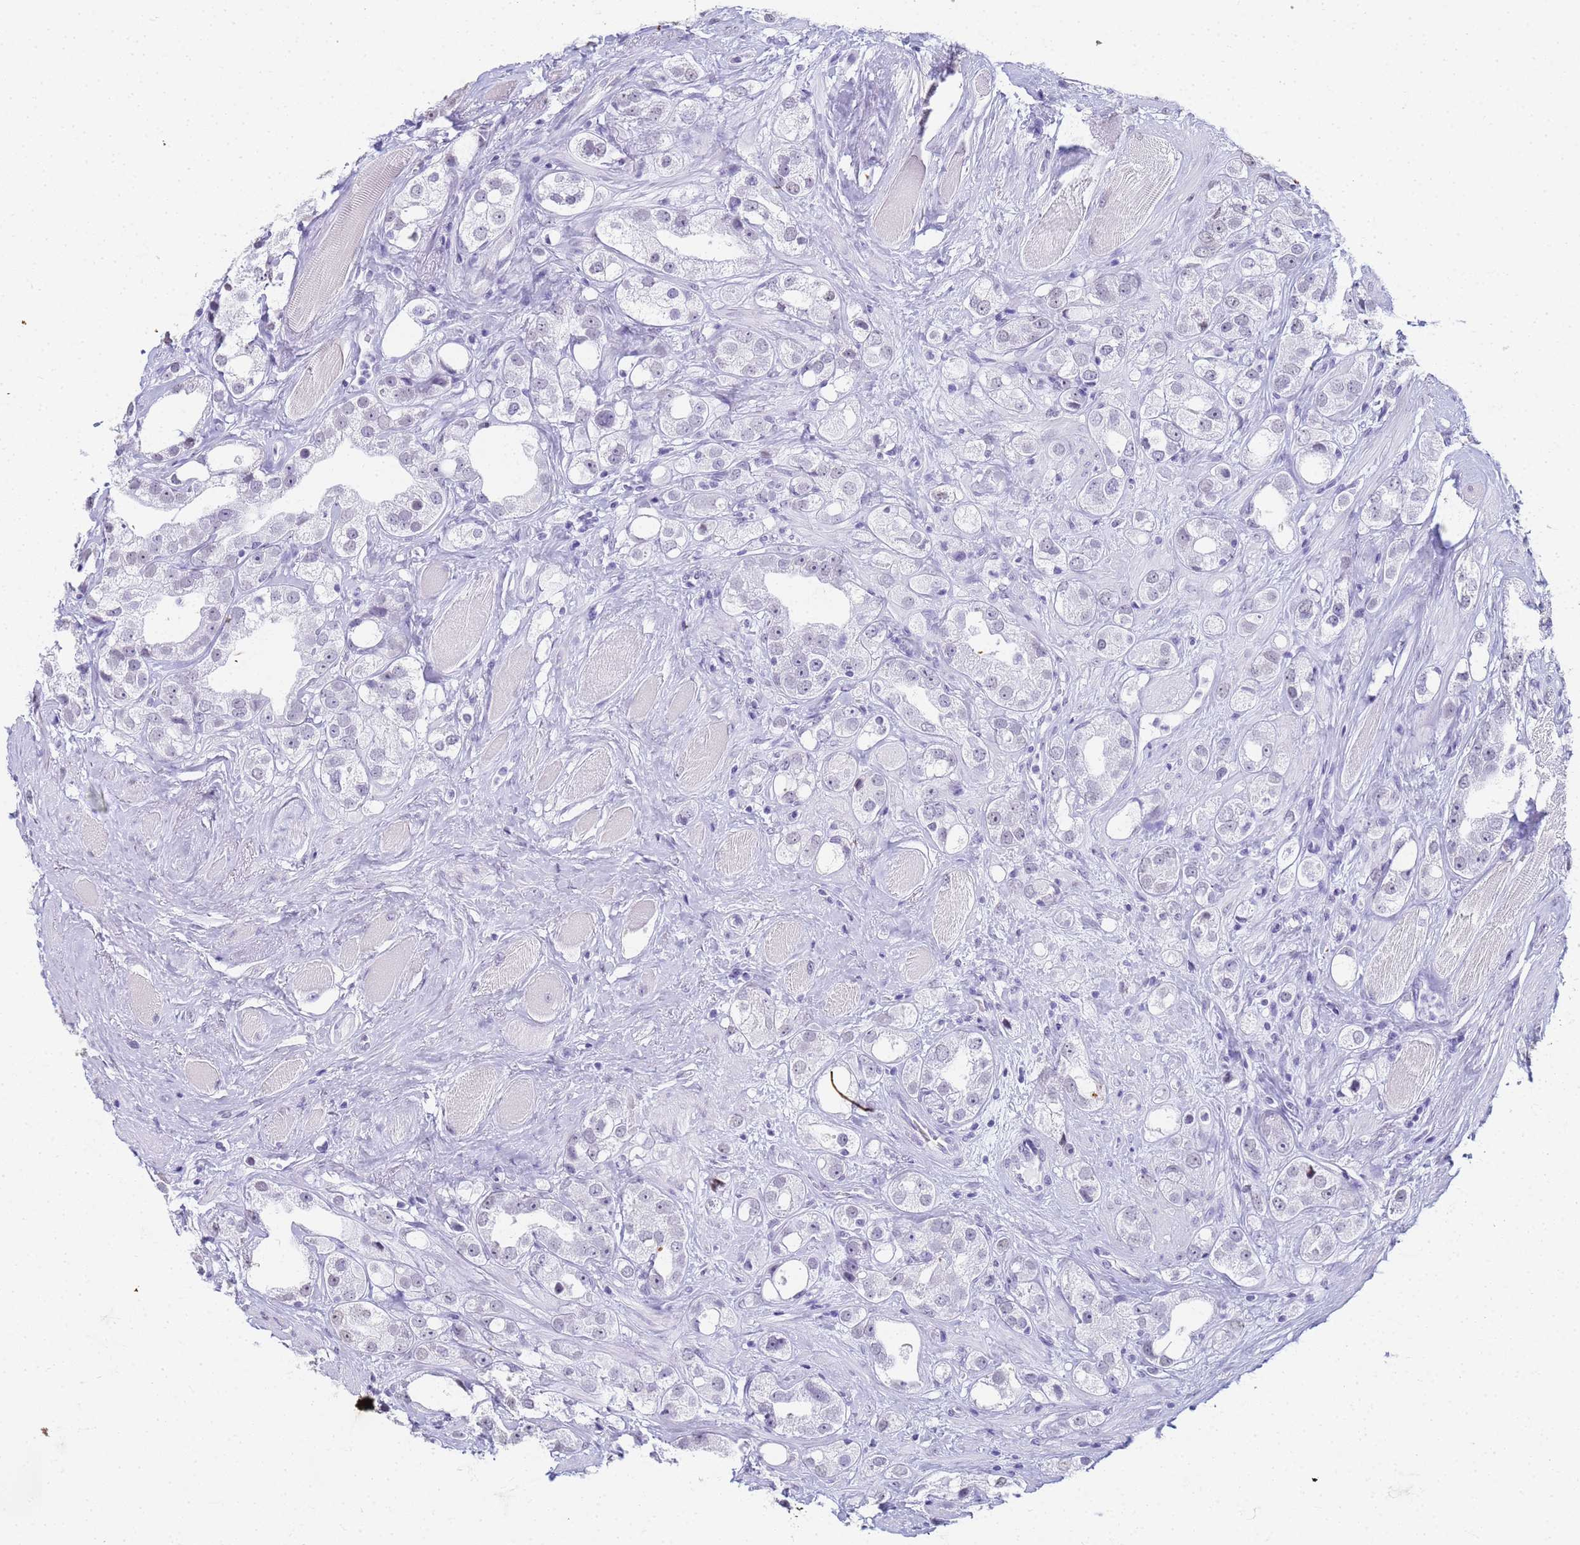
{"staining": {"intensity": "negative", "quantity": "none", "location": "none"}, "tissue": "prostate cancer", "cell_type": "Tumor cells", "image_type": "cancer", "snomed": [{"axis": "morphology", "description": "Adenocarcinoma, NOS"}, {"axis": "topography", "description": "Prostate"}], "caption": "High magnification brightfield microscopy of prostate cancer stained with DAB (3,3'-diaminobenzidine) (brown) and counterstained with hematoxylin (blue): tumor cells show no significant staining.", "gene": "SLC7A9", "patient": {"sex": "male", "age": 79}}